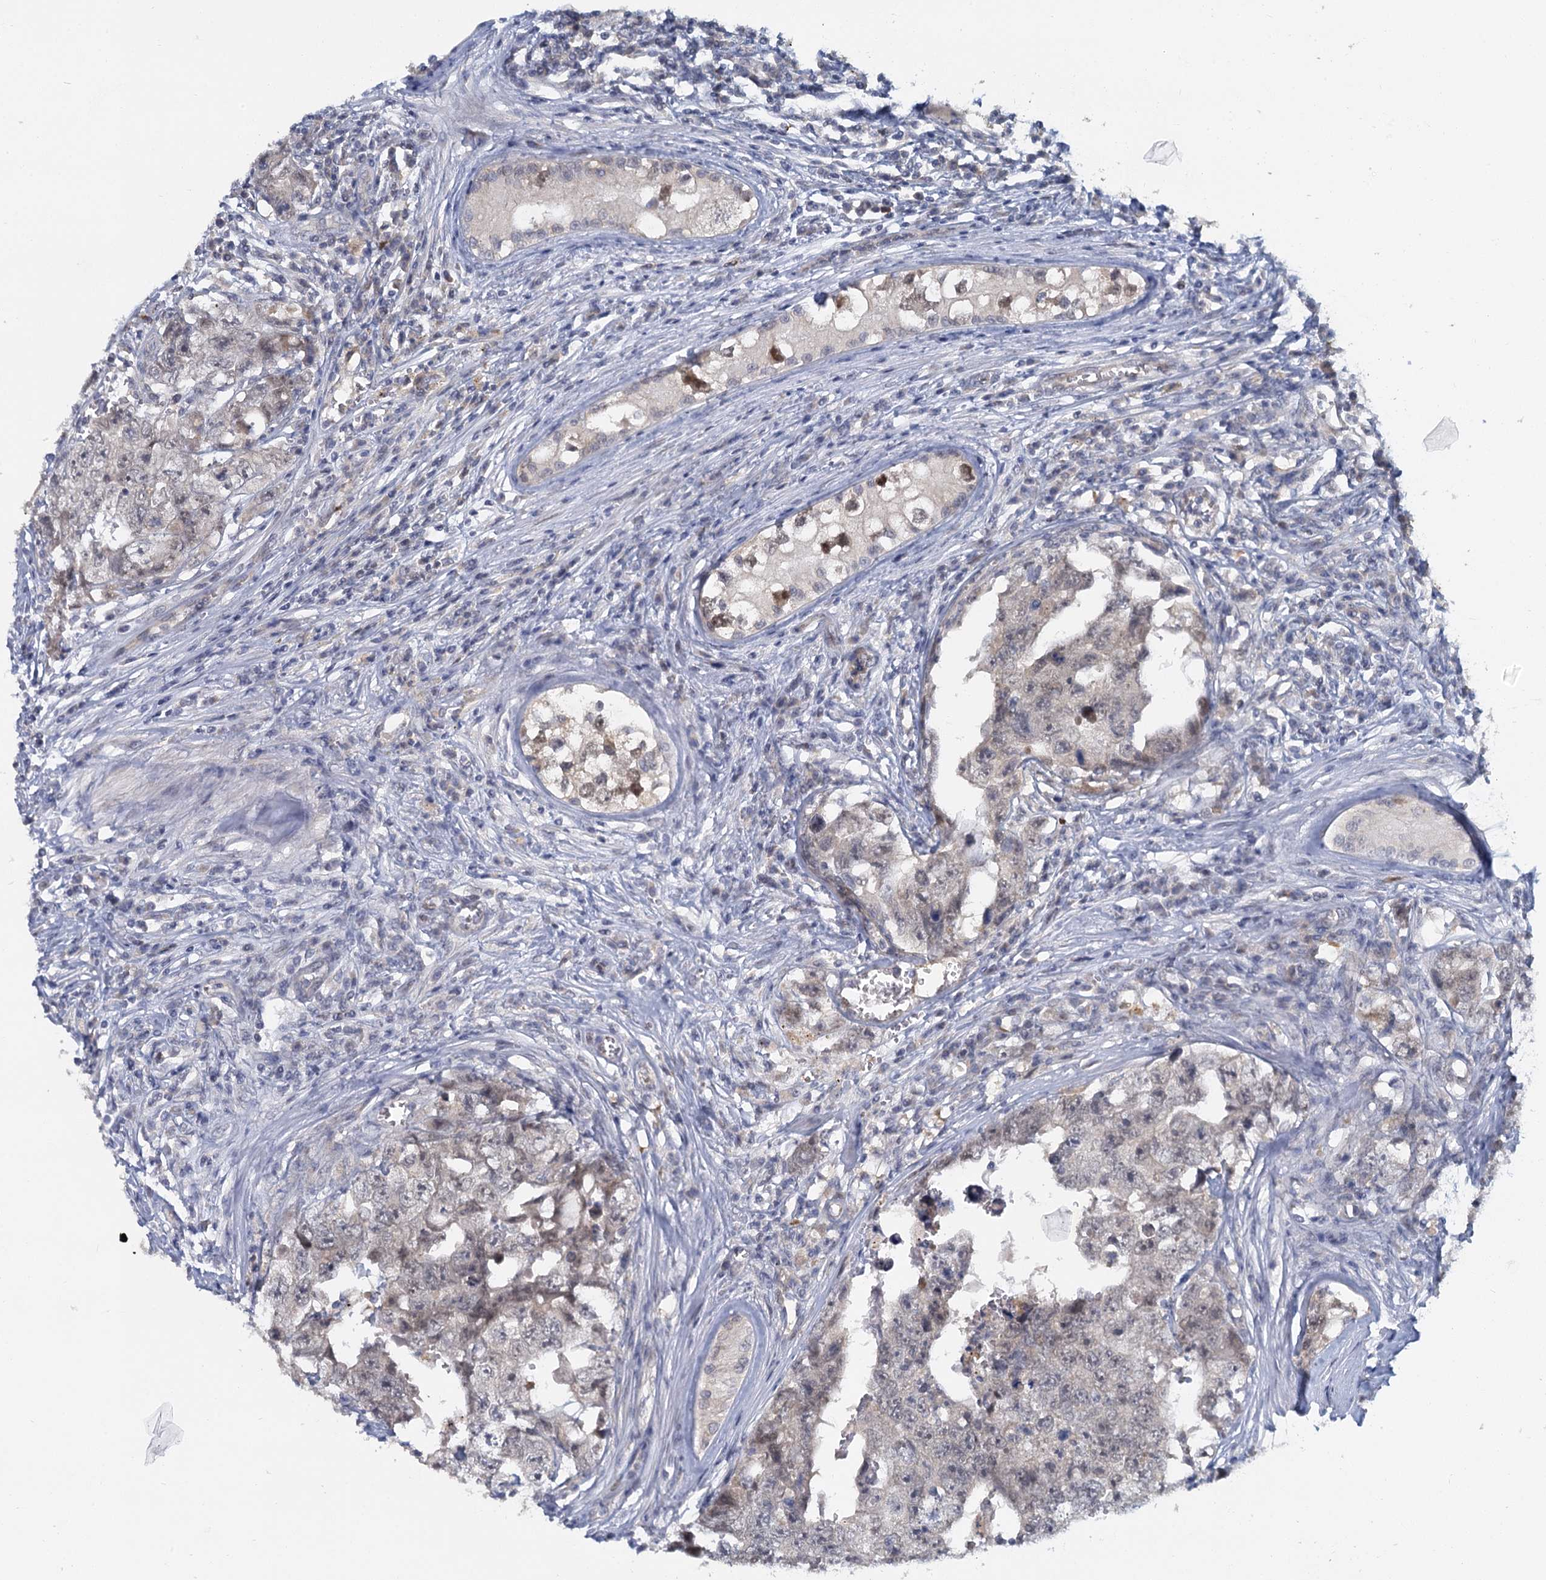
{"staining": {"intensity": "negative", "quantity": "none", "location": "none"}, "tissue": "testis cancer", "cell_type": "Tumor cells", "image_type": "cancer", "snomed": [{"axis": "morphology", "description": "Carcinoma, Embryonal, NOS"}, {"axis": "topography", "description": "Testis"}], "caption": "Tumor cells show no significant staining in testis cancer (embryonal carcinoma).", "gene": "ACRBP", "patient": {"sex": "male", "age": 17}}